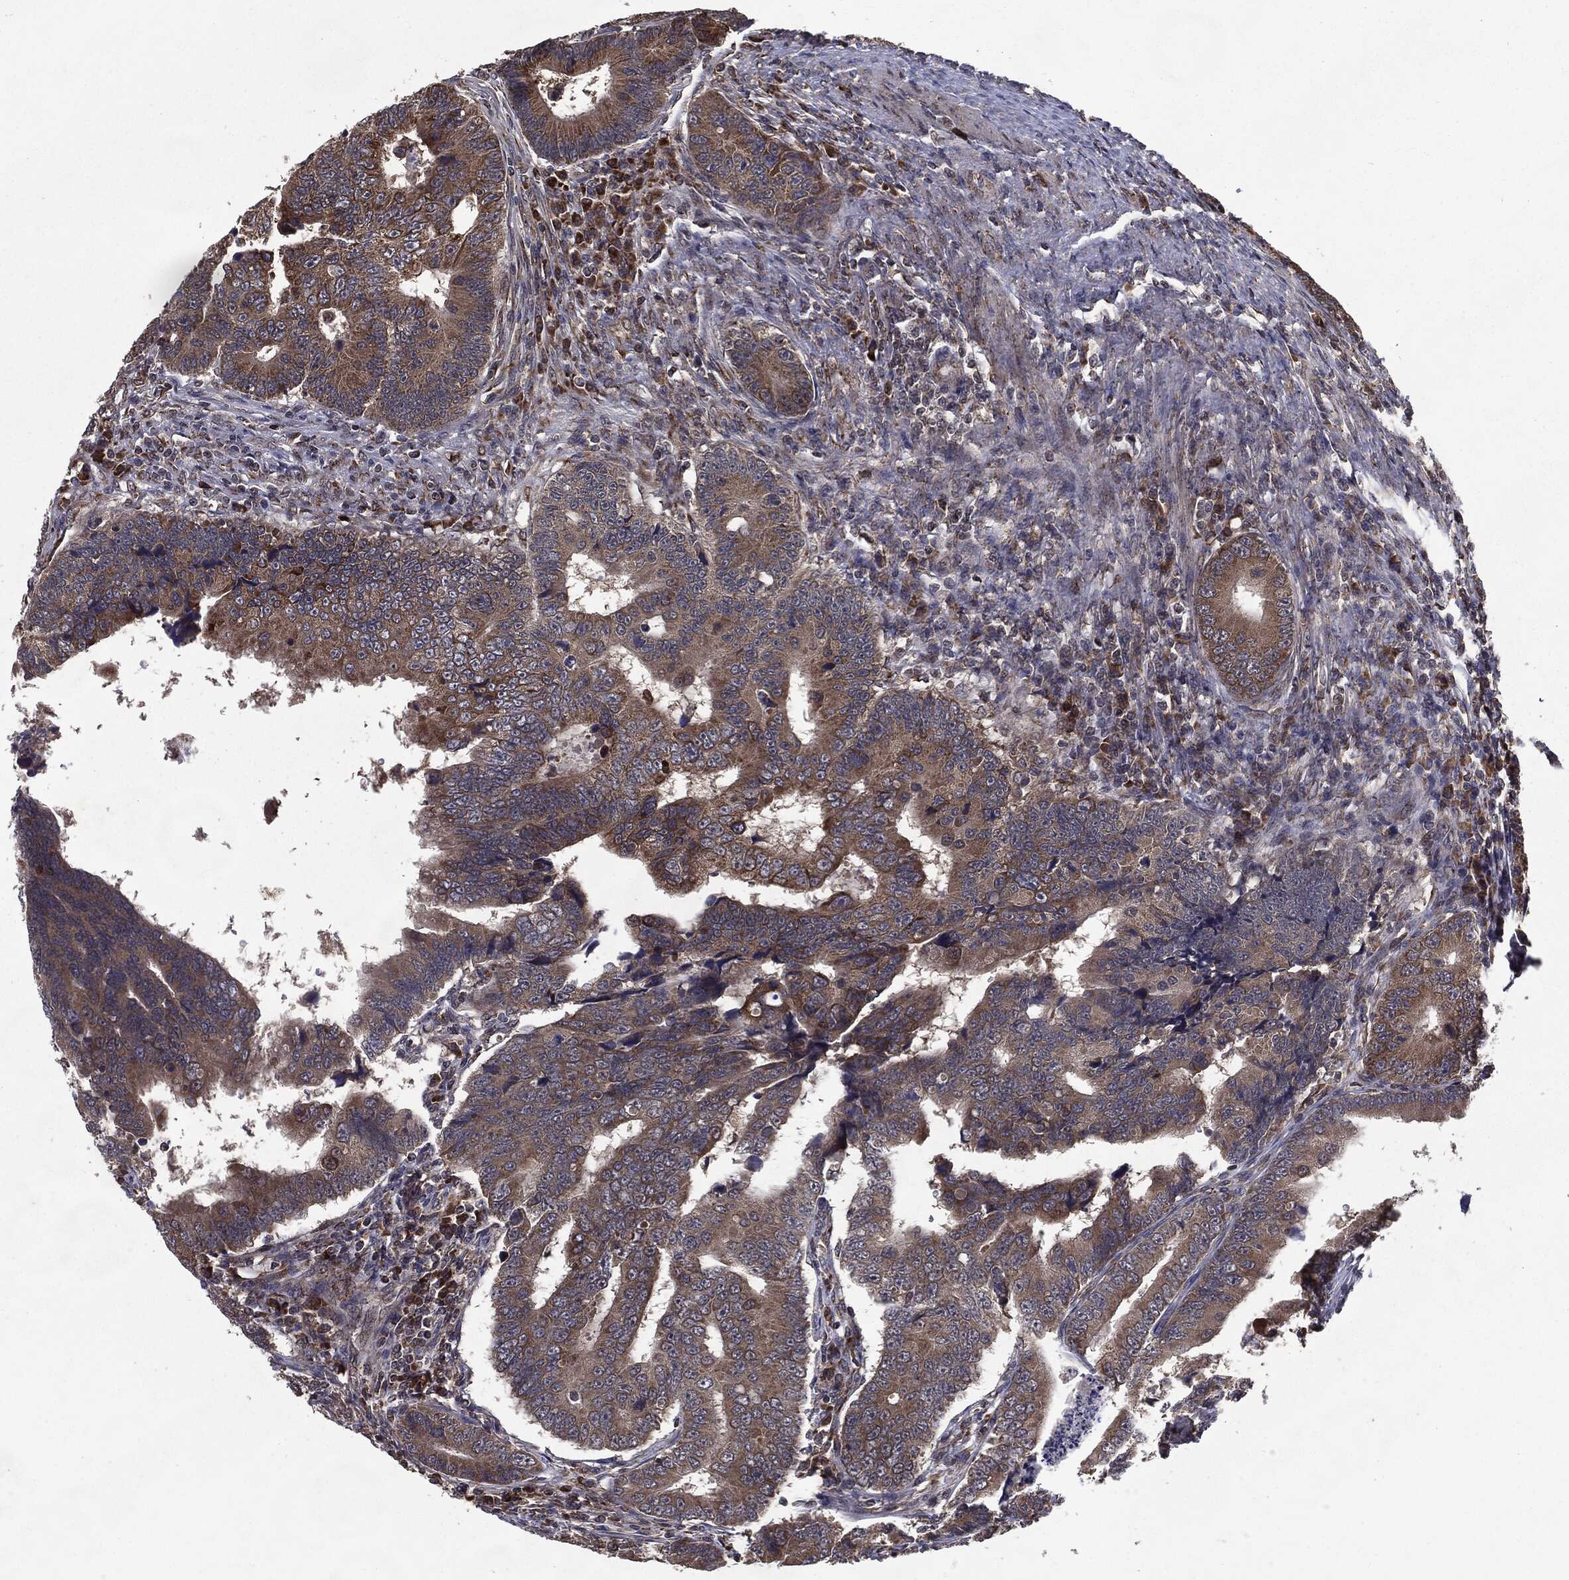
{"staining": {"intensity": "moderate", "quantity": ">75%", "location": "cytoplasmic/membranous"}, "tissue": "colorectal cancer", "cell_type": "Tumor cells", "image_type": "cancer", "snomed": [{"axis": "morphology", "description": "Adenocarcinoma, NOS"}, {"axis": "topography", "description": "Colon"}], "caption": "High-magnification brightfield microscopy of colorectal adenocarcinoma stained with DAB (3,3'-diaminobenzidine) (brown) and counterstained with hematoxylin (blue). tumor cells exhibit moderate cytoplasmic/membranous staining is appreciated in about>75% of cells.", "gene": "HDAC5", "patient": {"sex": "female", "age": 72}}